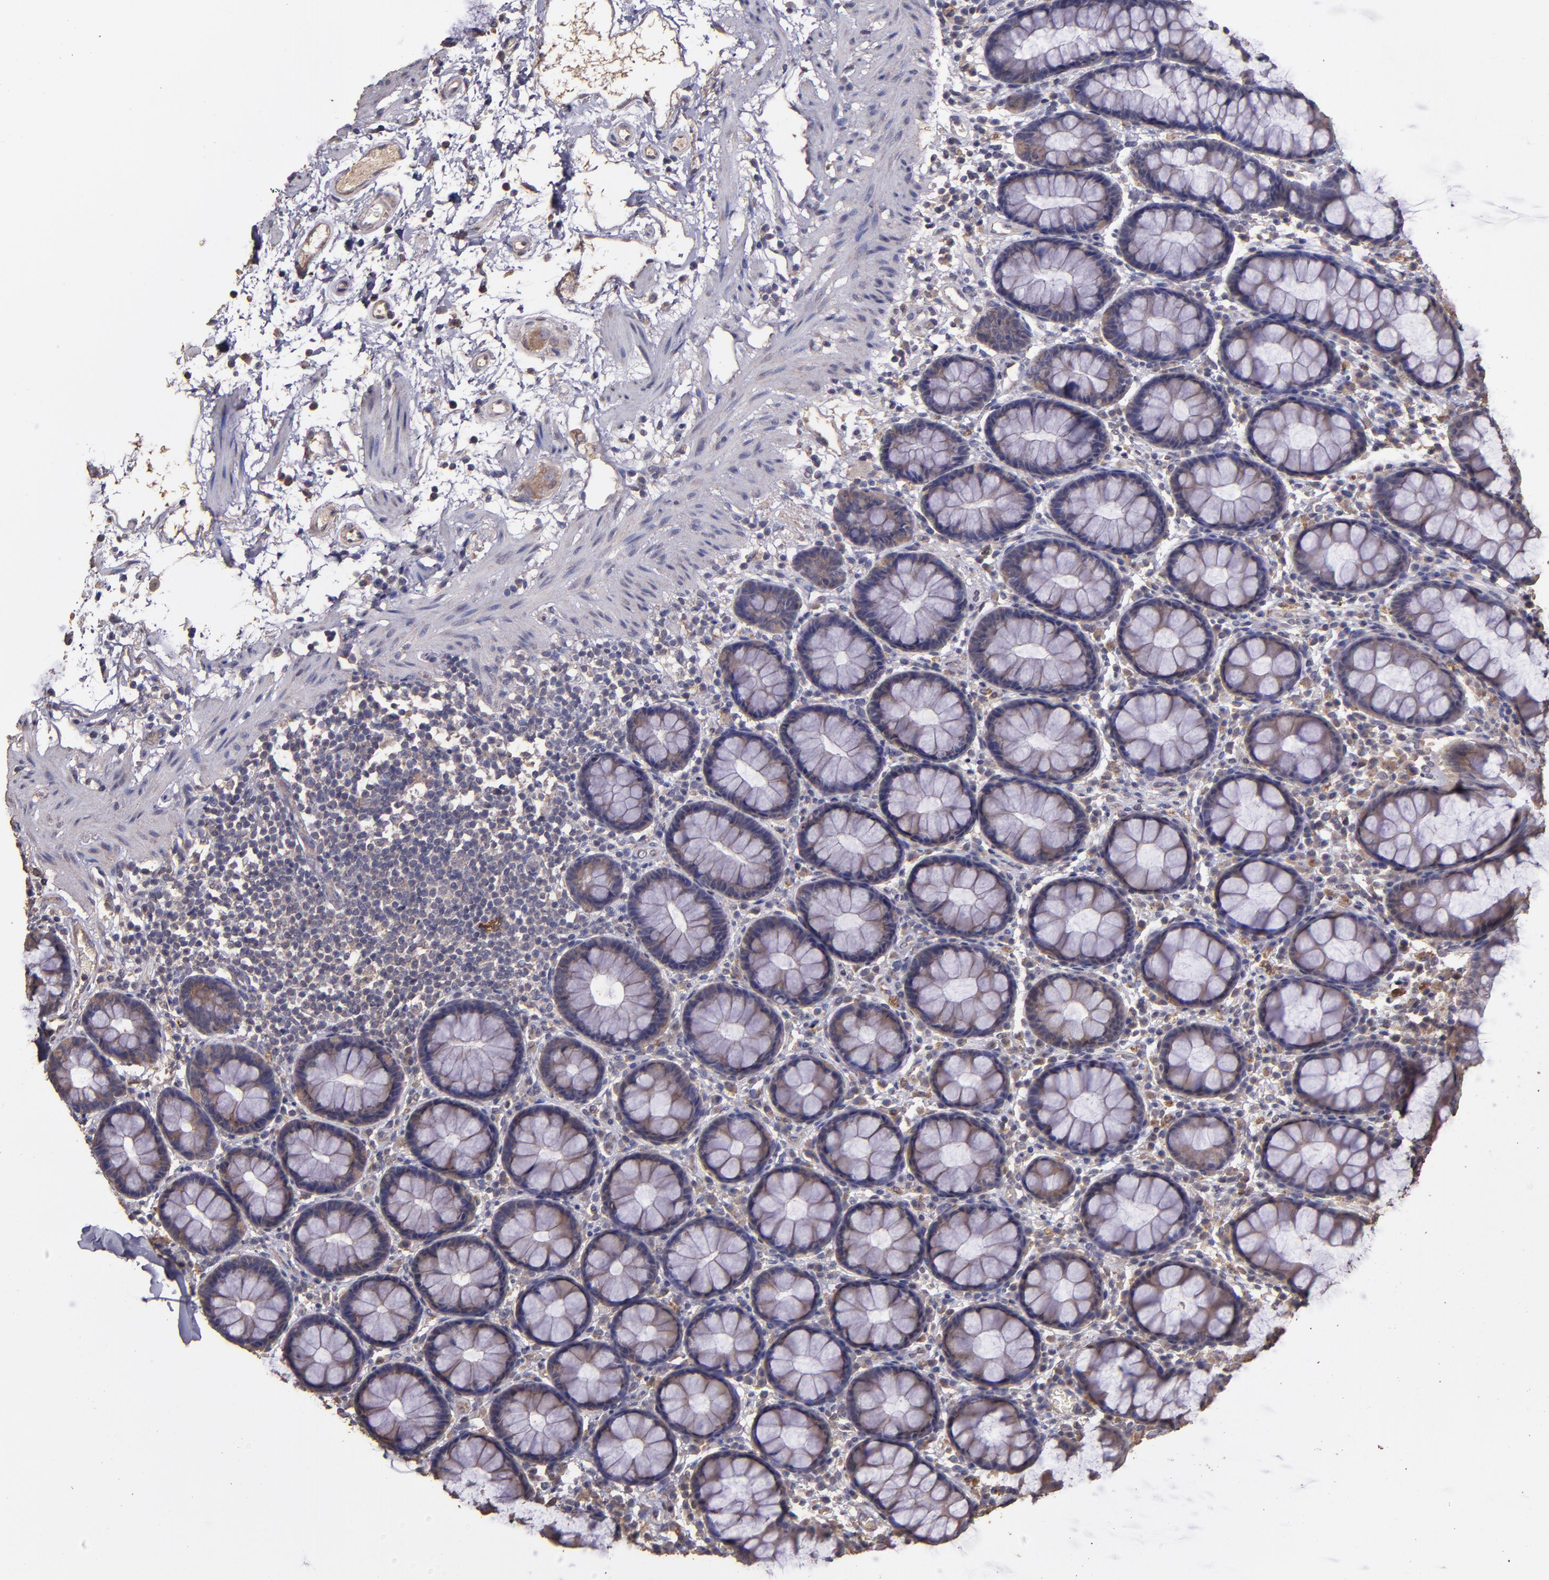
{"staining": {"intensity": "weak", "quantity": ">75%", "location": "cytoplasmic/membranous"}, "tissue": "rectum", "cell_type": "Glandular cells", "image_type": "normal", "snomed": [{"axis": "morphology", "description": "Normal tissue, NOS"}, {"axis": "topography", "description": "Rectum"}], "caption": "Glandular cells exhibit low levels of weak cytoplasmic/membranous positivity in about >75% of cells in normal rectum. (Stains: DAB in brown, nuclei in blue, Microscopy: brightfield microscopy at high magnification).", "gene": "HECTD1", "patient": {"sex": "male", "age": 92}}